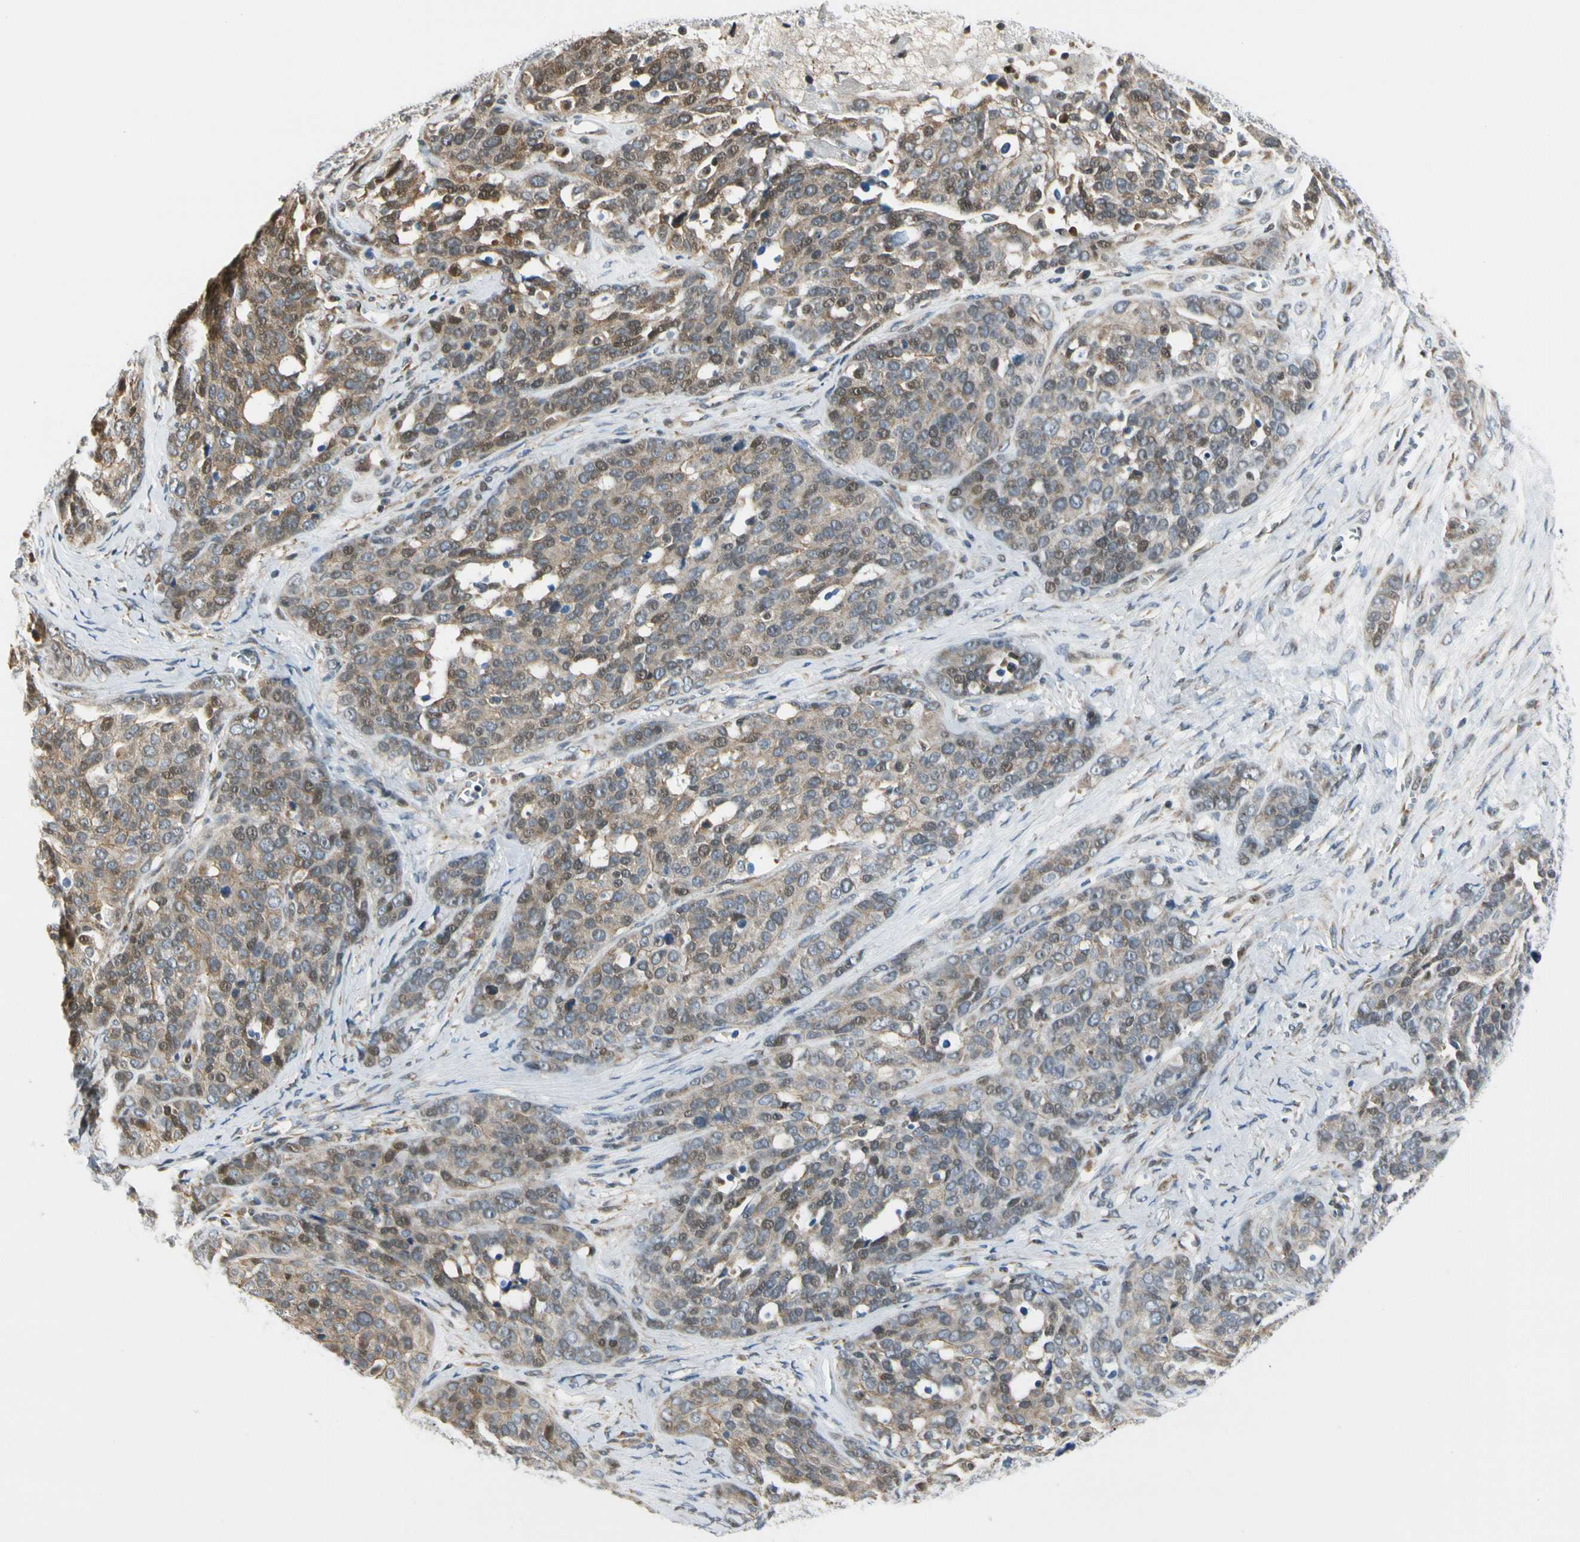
{"staining": {"intensity": "weak", "quantity": ">75%", "location": "cytoplasmic/membranous,nuclear"}, "tissue": "ovarian cancer", "cell_type": "Tumor cells", "image_type": "cancer", "snomed": [{"axis": "morphology", "description": "Cystadenocarcinoma, serous, NOS"}, {"axis": "topography", "description": "Ovary"}], "caption": "A brown stain labels weak cytoplasmic/membranous and nuclear expression of a protein in ovarian serous cystadenocarcinoma tumor cells.", "gene": "NPDC1", "patient": {"sex": "female", "age": 44}}